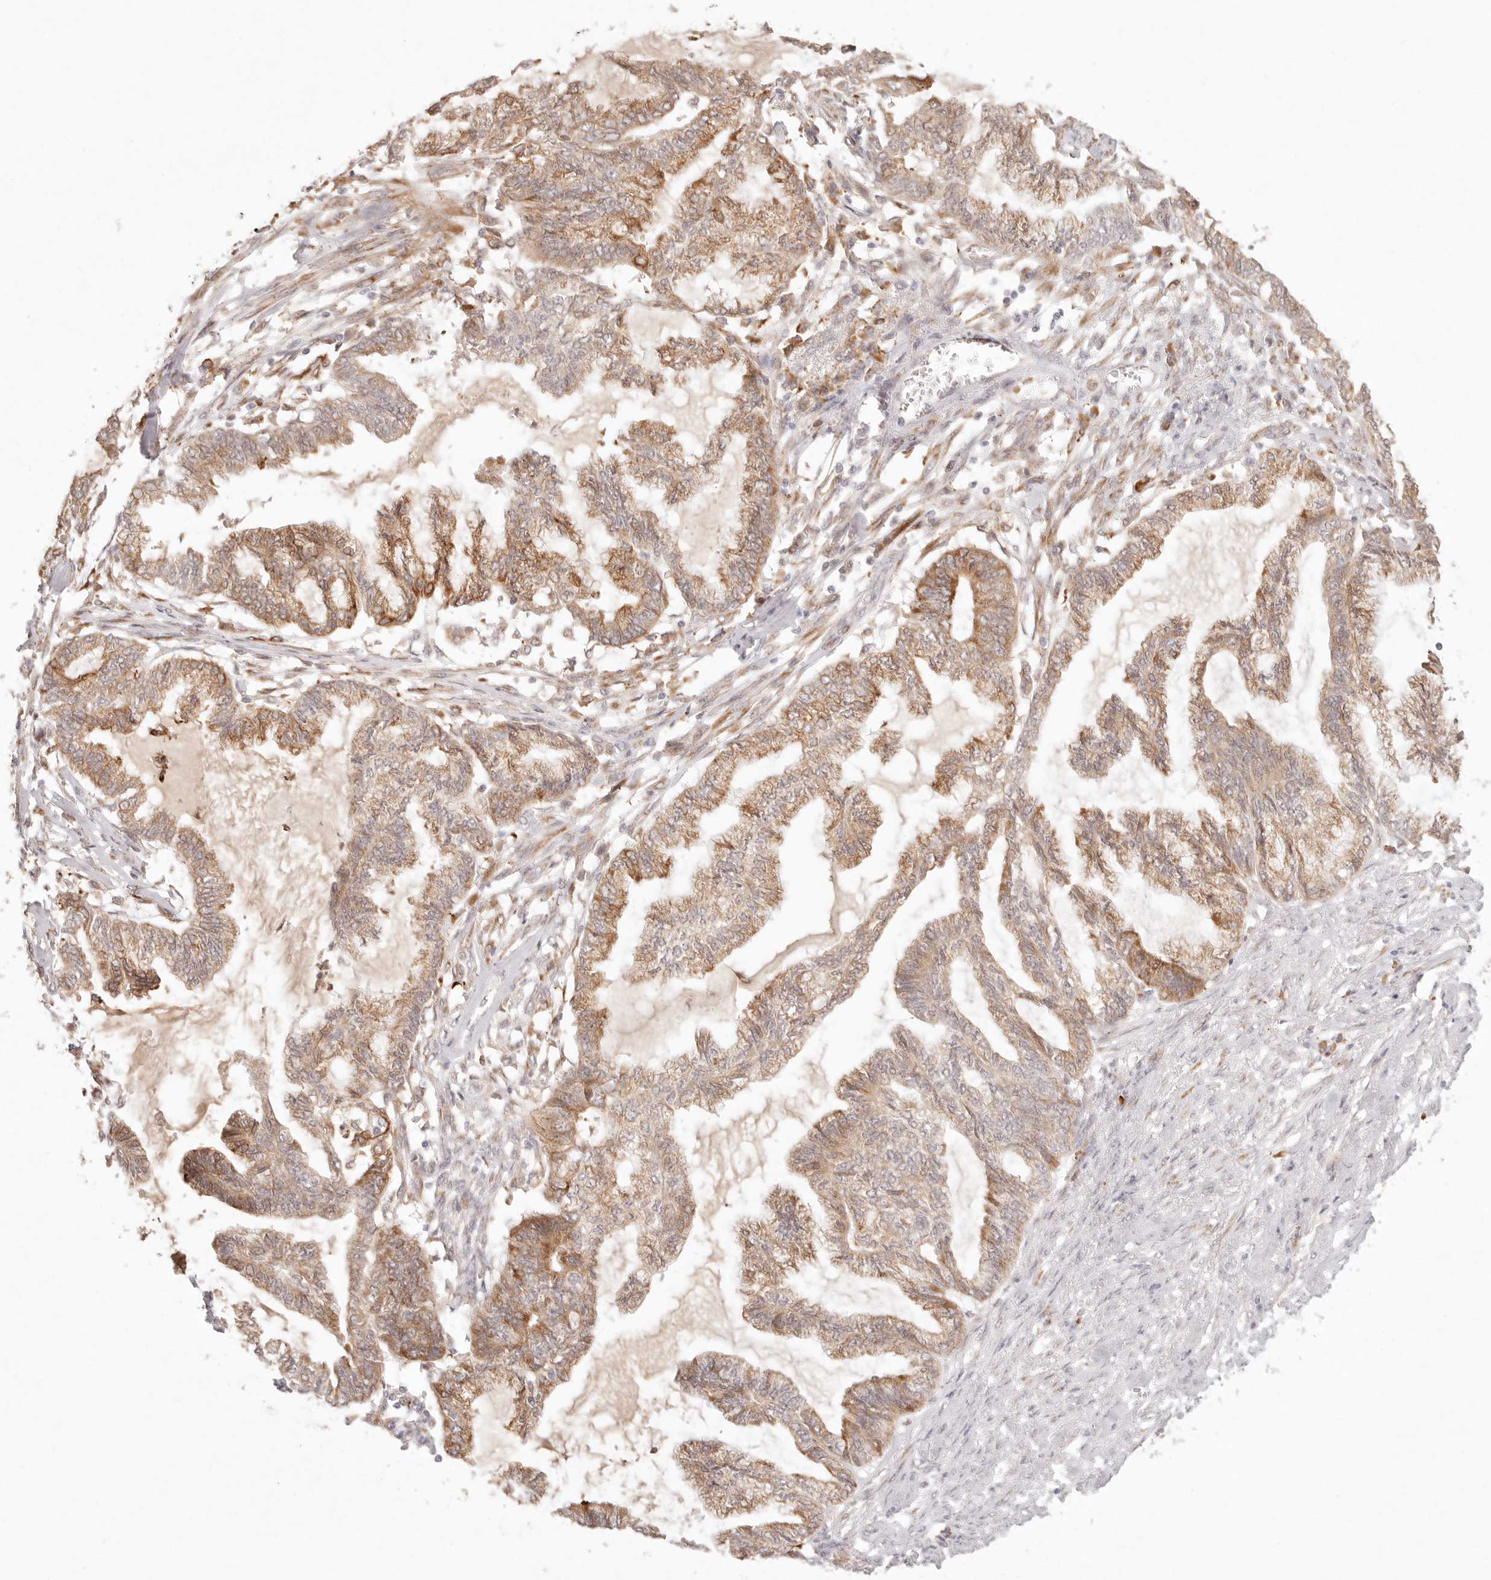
{"staining": {"intensity": "strong", "quantity": ">75%", "location": "cytoplasmic/membranous"}, "tissue": "endometrial cancer", "cell_type": "Tumor cells", "image_type": "cancer", "snomed": [{"axis": "morphology", "description": "Adenocarcinoma, NOS"}, {"axis": "topography", "description": "Endometrium"}], "caption": "Tumor cells exhibit high levels of strong cytoplasmic/membranous positivity in approximately >75% of cells in human endometrial adenocarcinoma.", "gene": "C1orf127", "patient": {"sex": "female", "age": 86}}